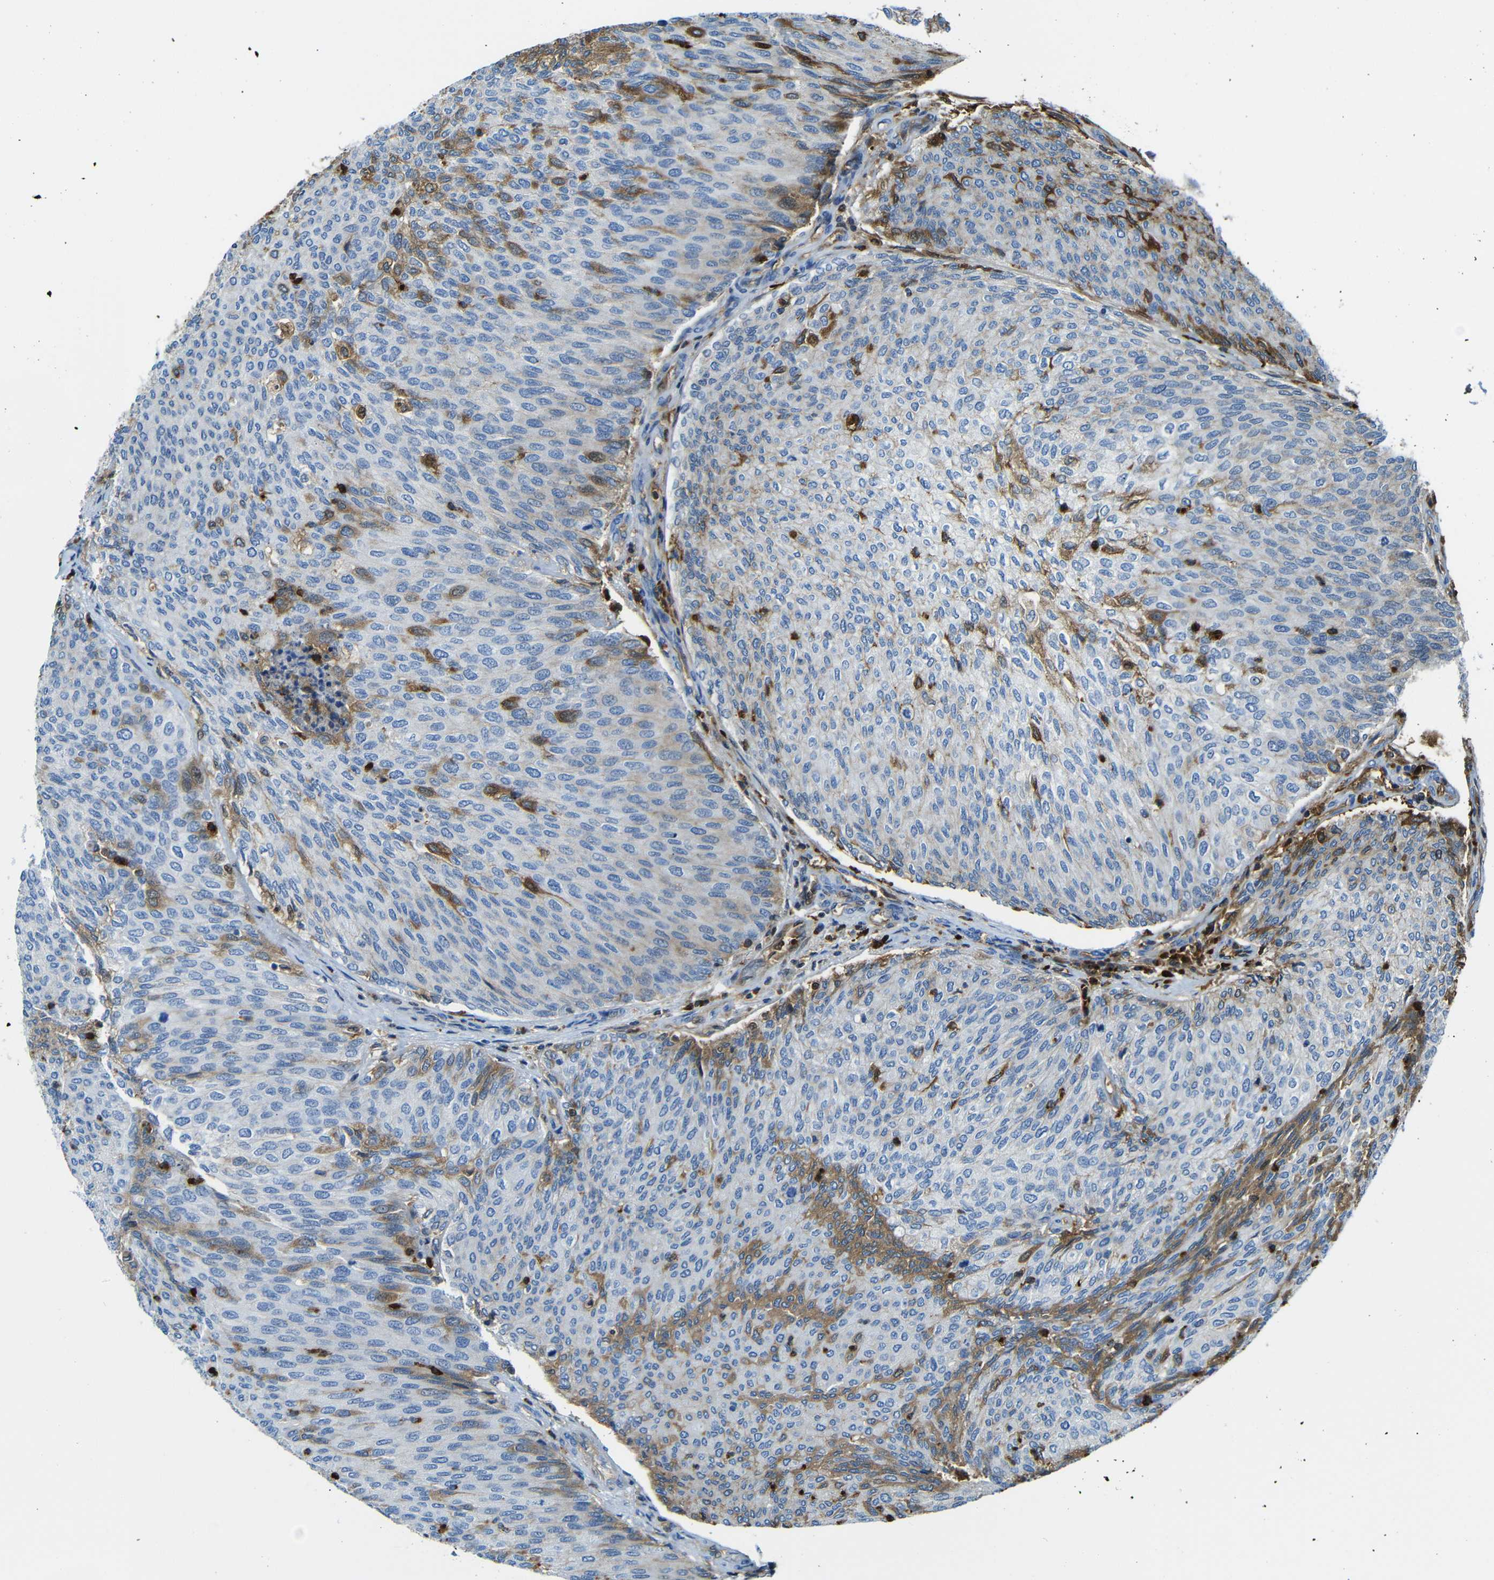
{"staining": {"intensity": "moderate", "quantity": "<25%", "location": "cytoplasmic/membranous"}, "tissue": "urothelial cancer", "cell_type": "Tumor cells", "image_type": "cancer", "snomed": [{"axis": "morphology", "description": "Urothelial carcinoma, Low grade"}, {"axis": "topography", "description": "Urinary bladder"}], "caption": "IHC (DAB) staining of urothelial cancer reveals moderate cytoplasmic/membranous protein positivity in approximately <25% of tumor cells.", "gene": "SERPINA1", "patient": {"sex": "female", "age": 79}}